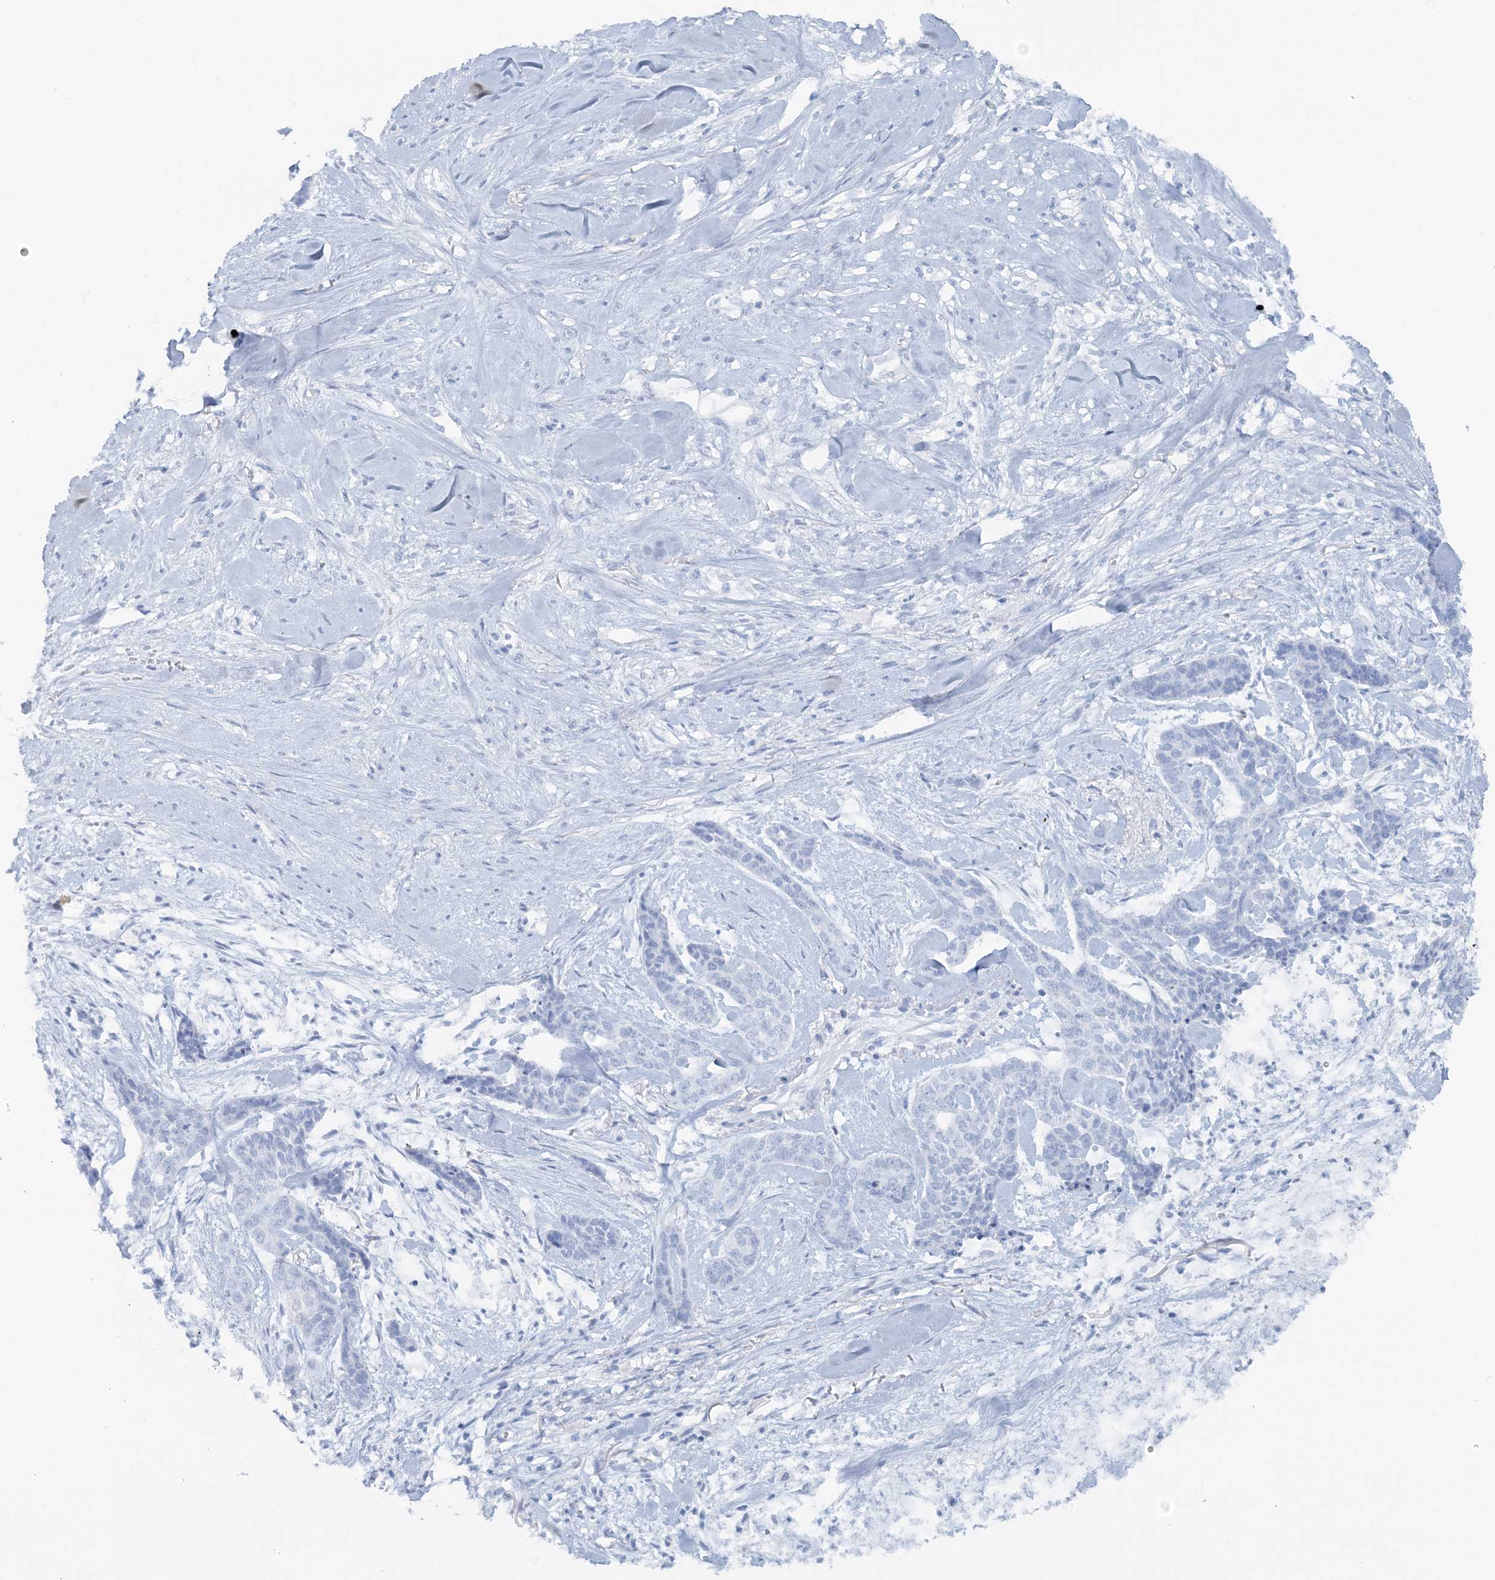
{"staining": {"intensity": "negative", "quantity": "none", "location": "none"}, "tissue": "skin cancer", "cell_type": "Tumor cells", "image_type": "cancer", "snomed": [{"axis": "morphology", "description": "Basal cell carcinoma"}, {"axis": "topography", "description": "Skin"}], "caption": "Human skin cancer stained for a protein using IHC demonstrates no expression in tumor cells.", "gene": "ATP11A", "patient": {"sex": "female", "age": 64}}